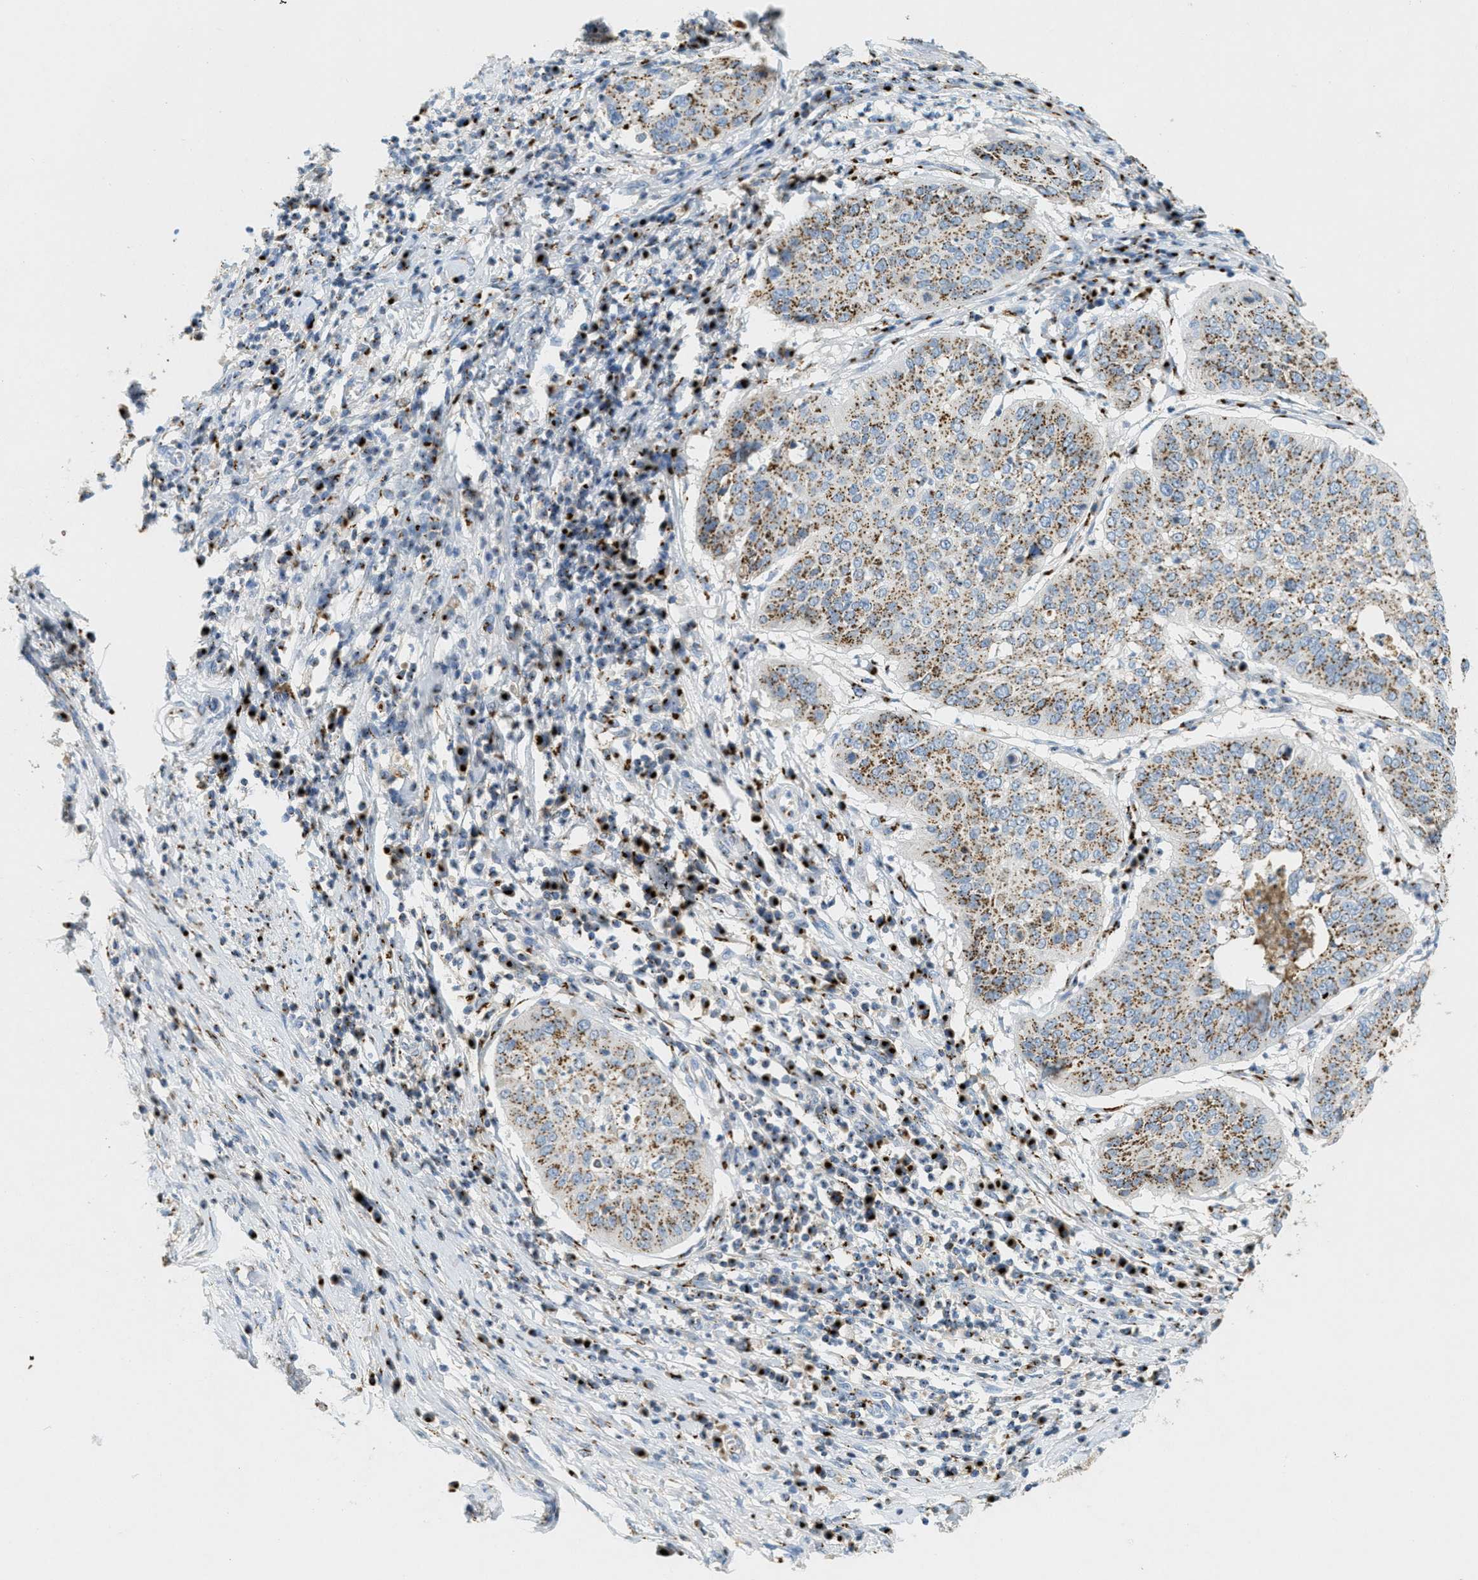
{"staining": {"intensity": "moderate", "quantity": "25%-75%", "location": "cytoplasmic/membranous"}, "tissue": "cervical cancer", "cell_type": "Tumor cells", "image_type": "cancer", "snomed": [{"axis": "morphology", "description": "Normal tissue, NOS"}, {"axis": "morphology", "description": "Squamous cell carcinoma, NOS"}, {"axis": "topography", "description": "Cervix"}], "caption": "Protein staining exhibits moderate cytoplasmic/membranous expression in approximately 25%-75% of tumor cells in cervical cancer.", "gene": "ENTPD4", "patient": {"sex": "female", "age": 39}}